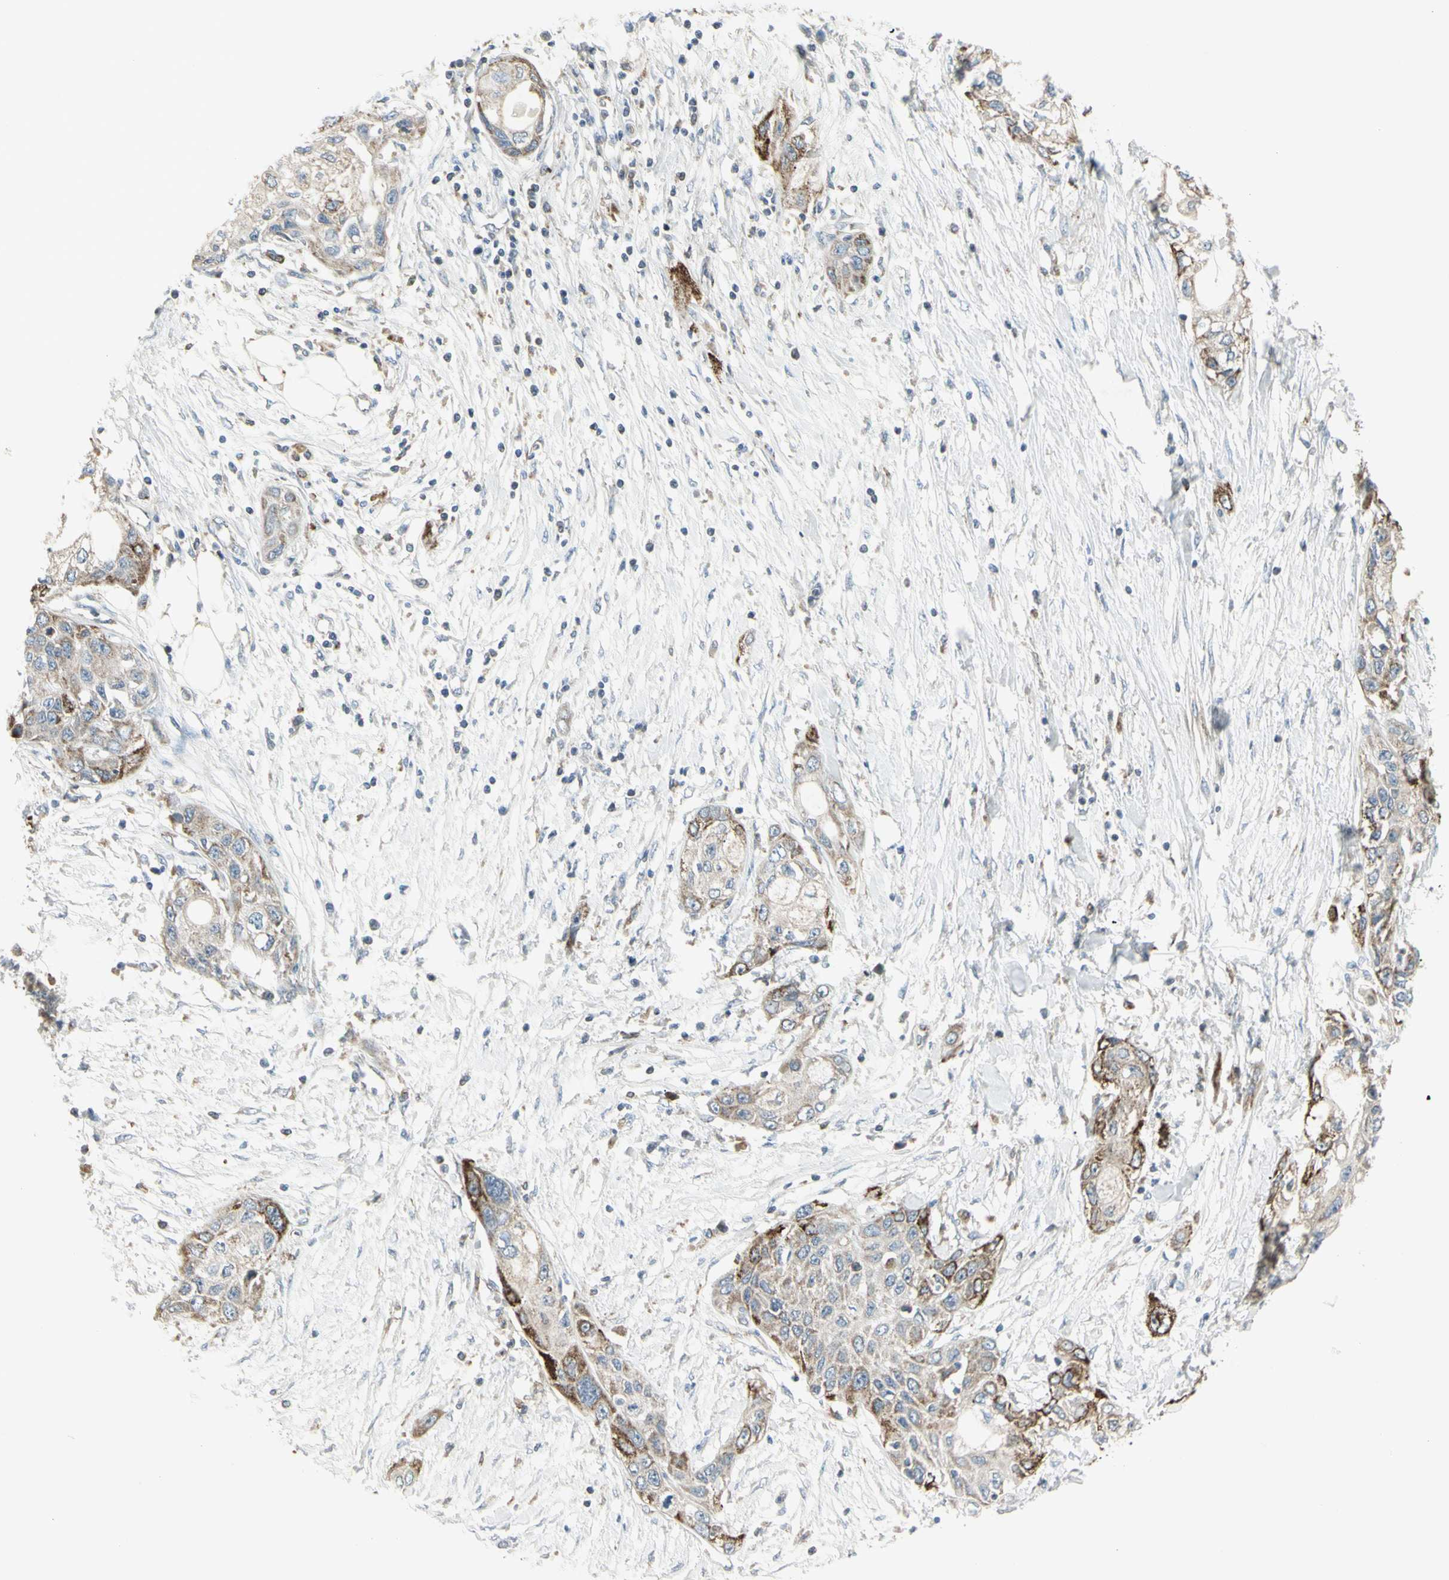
{"staining": {"intensity": "weak", "quantity": ">75%", "location": "cytoplasmic/membranous"}, "tissue": "pancreatic cancer", "cell_type": "Tumor cells", "image_type": "cancer", "snomed": [{"axis": "morphology", "description": "Adenocarcinoma, NOS"}, {"axis": "topography", "description": "Pancreas"}], "caption": "Human pancreatic adenocarcinoma stained for a protein (brown) exhibits weak cytoplasmic/membranous positive positivity in approximately >75% of tumor cells.", "gene": "CYB5R1", "patient": {"sex": "female", "age": 70}}